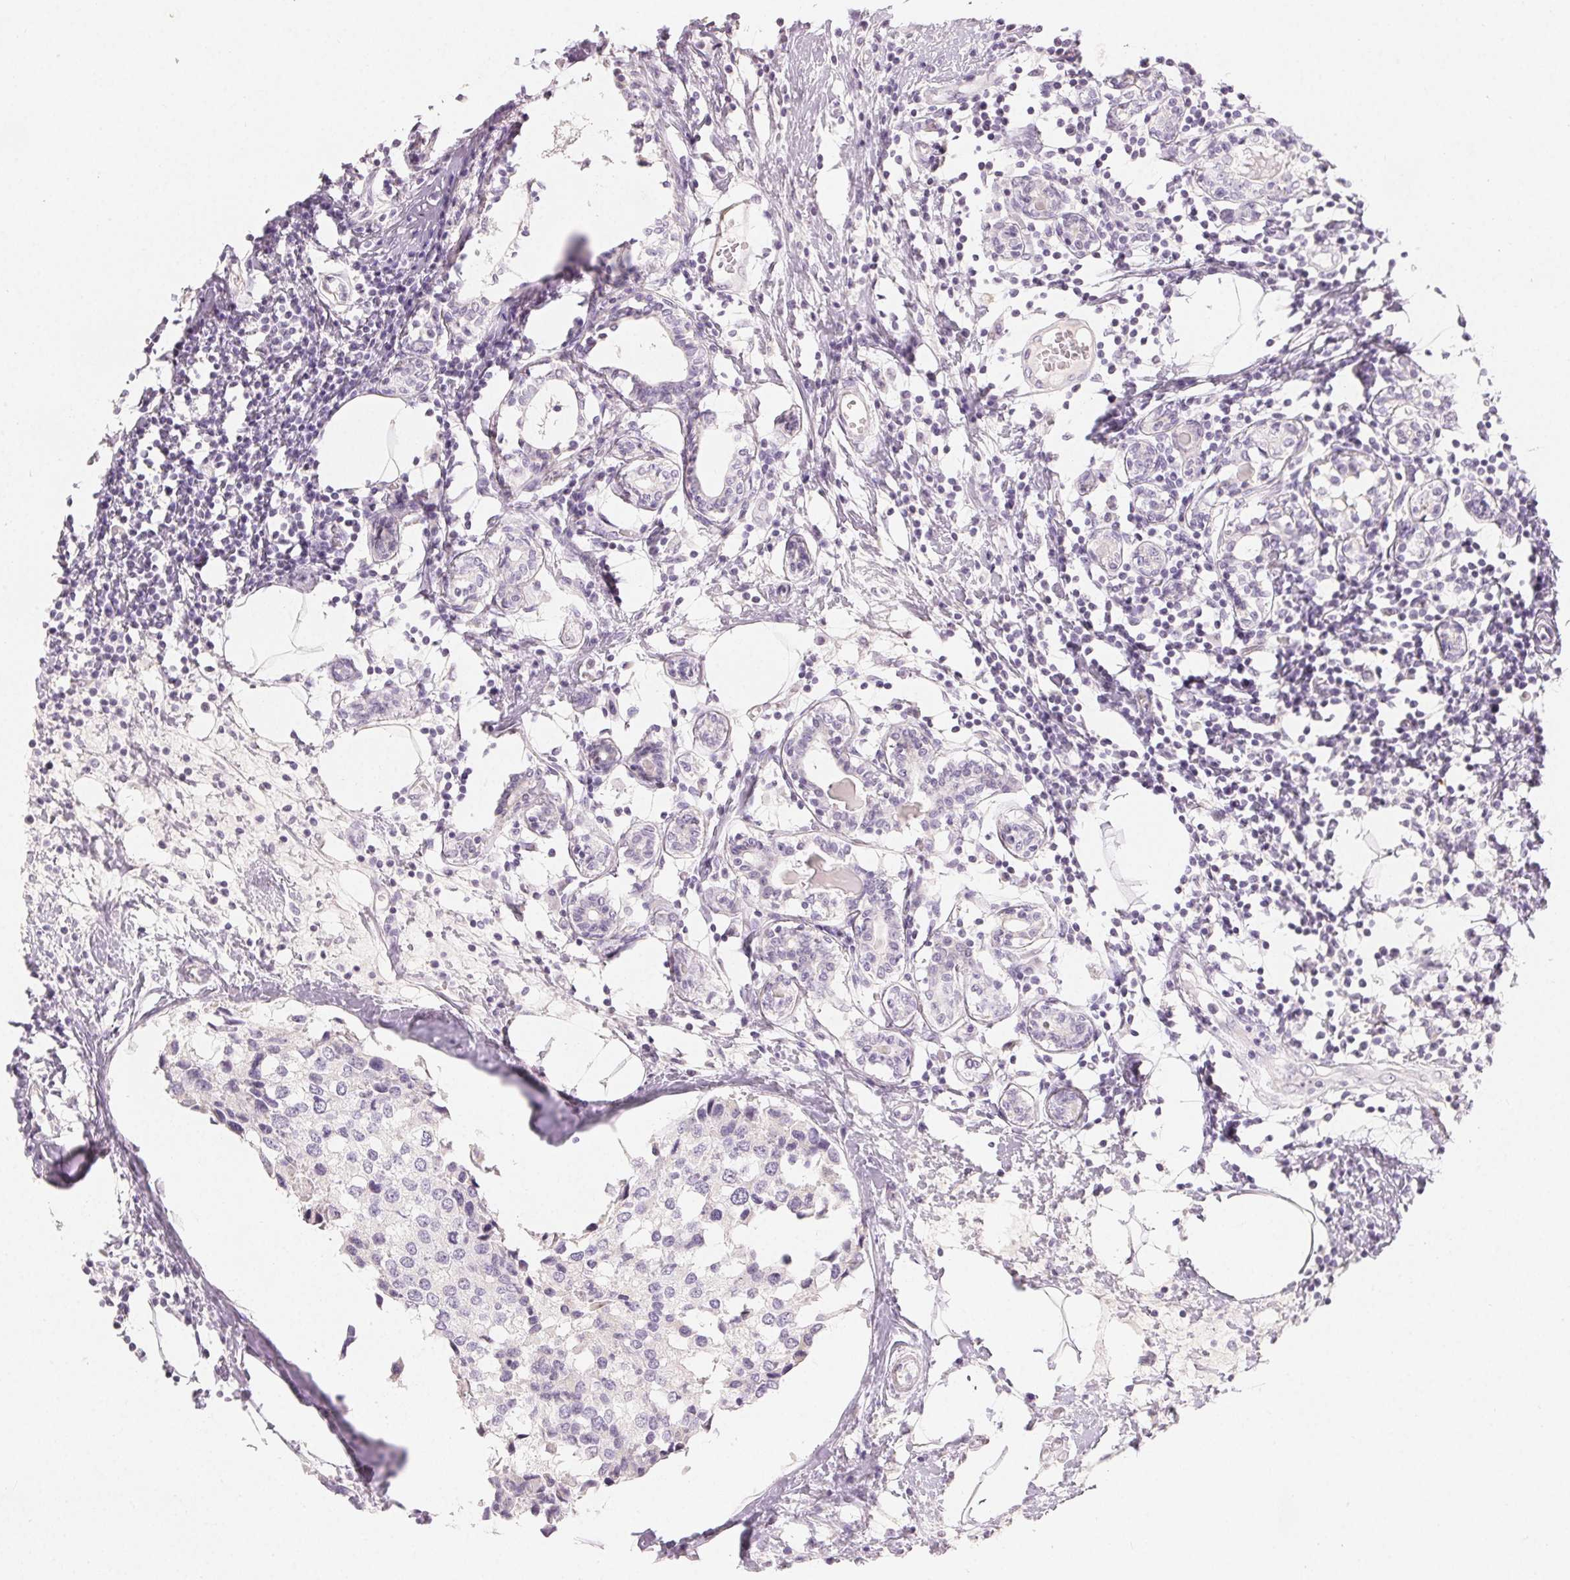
{"staining": {"intensity": "negative", "quantity": "none", "location": "none"}, "tissue": "breast cancer", "cell_type": "Tumor cells", "image_type": "cancer", "snomed": [{"axis": "morphology", "description": "Lobular carcinoma"}, {"axis": "topography", "description": "Breast"}], "caption": "The histopathology image exhibits no significant positivity in tumor cells of breast lobular carcinoma.", "gene": "MIOX", "patient": {"sex": "female", "age": 59}}